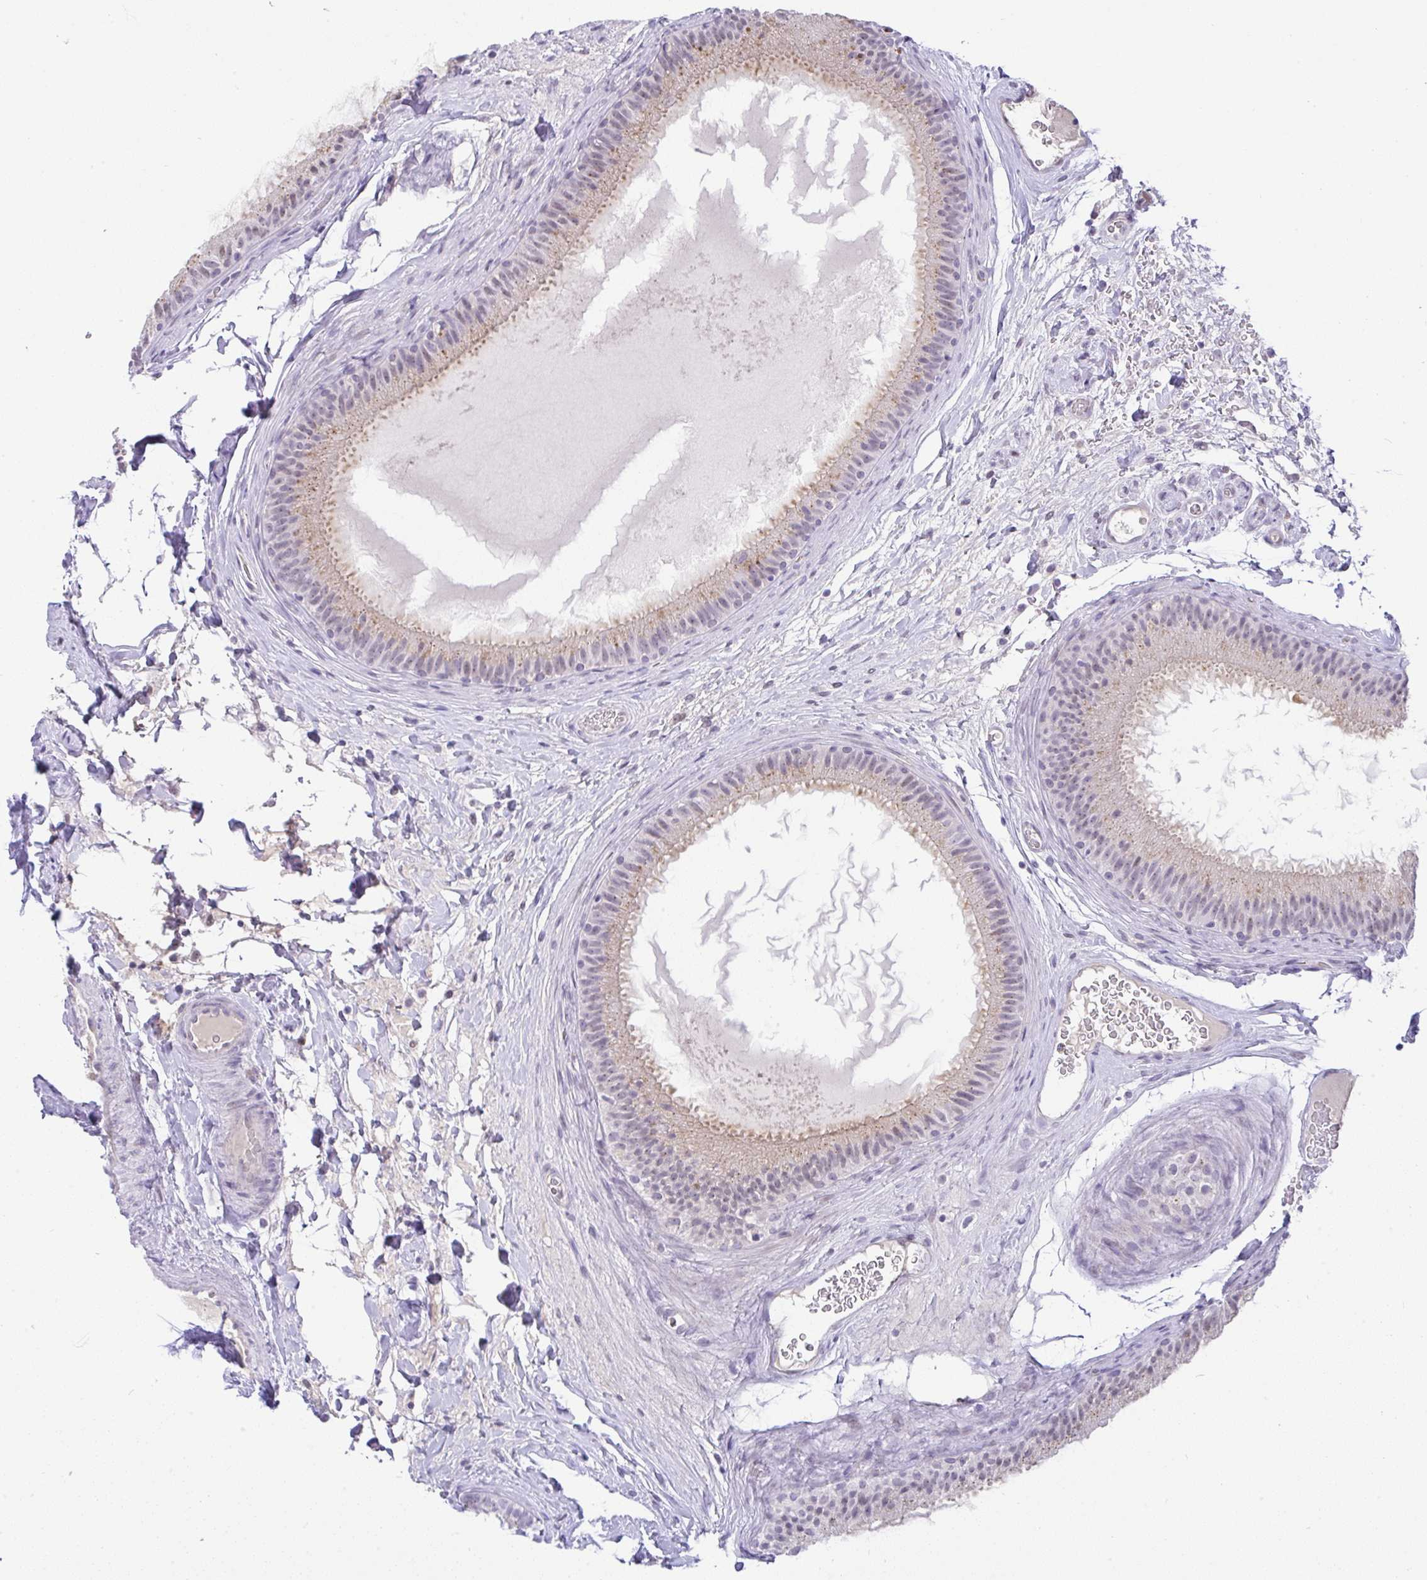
{"staining": {"intensity": "weak", "quantity": "25%-75%", "location": "cytoplasmic/membranous"}, "tissue": "epididymis", "cell_type": "Glandular cells", "image_type": "normal", "snomed": [{"axis": "morphology", "description": "Normal tissue, NOS"}, {"axis": "topography", "description": "Epididymis"}], "caption": "Protein positivity by immunohistochemistry (IHC) exhibits weak cytoplasmic/membranous positivity in approximately 25%-75% of glandular cells in benign epididymis.", "gene": "FAM177A1", "patient": {"sex": "male", "age": 23}}